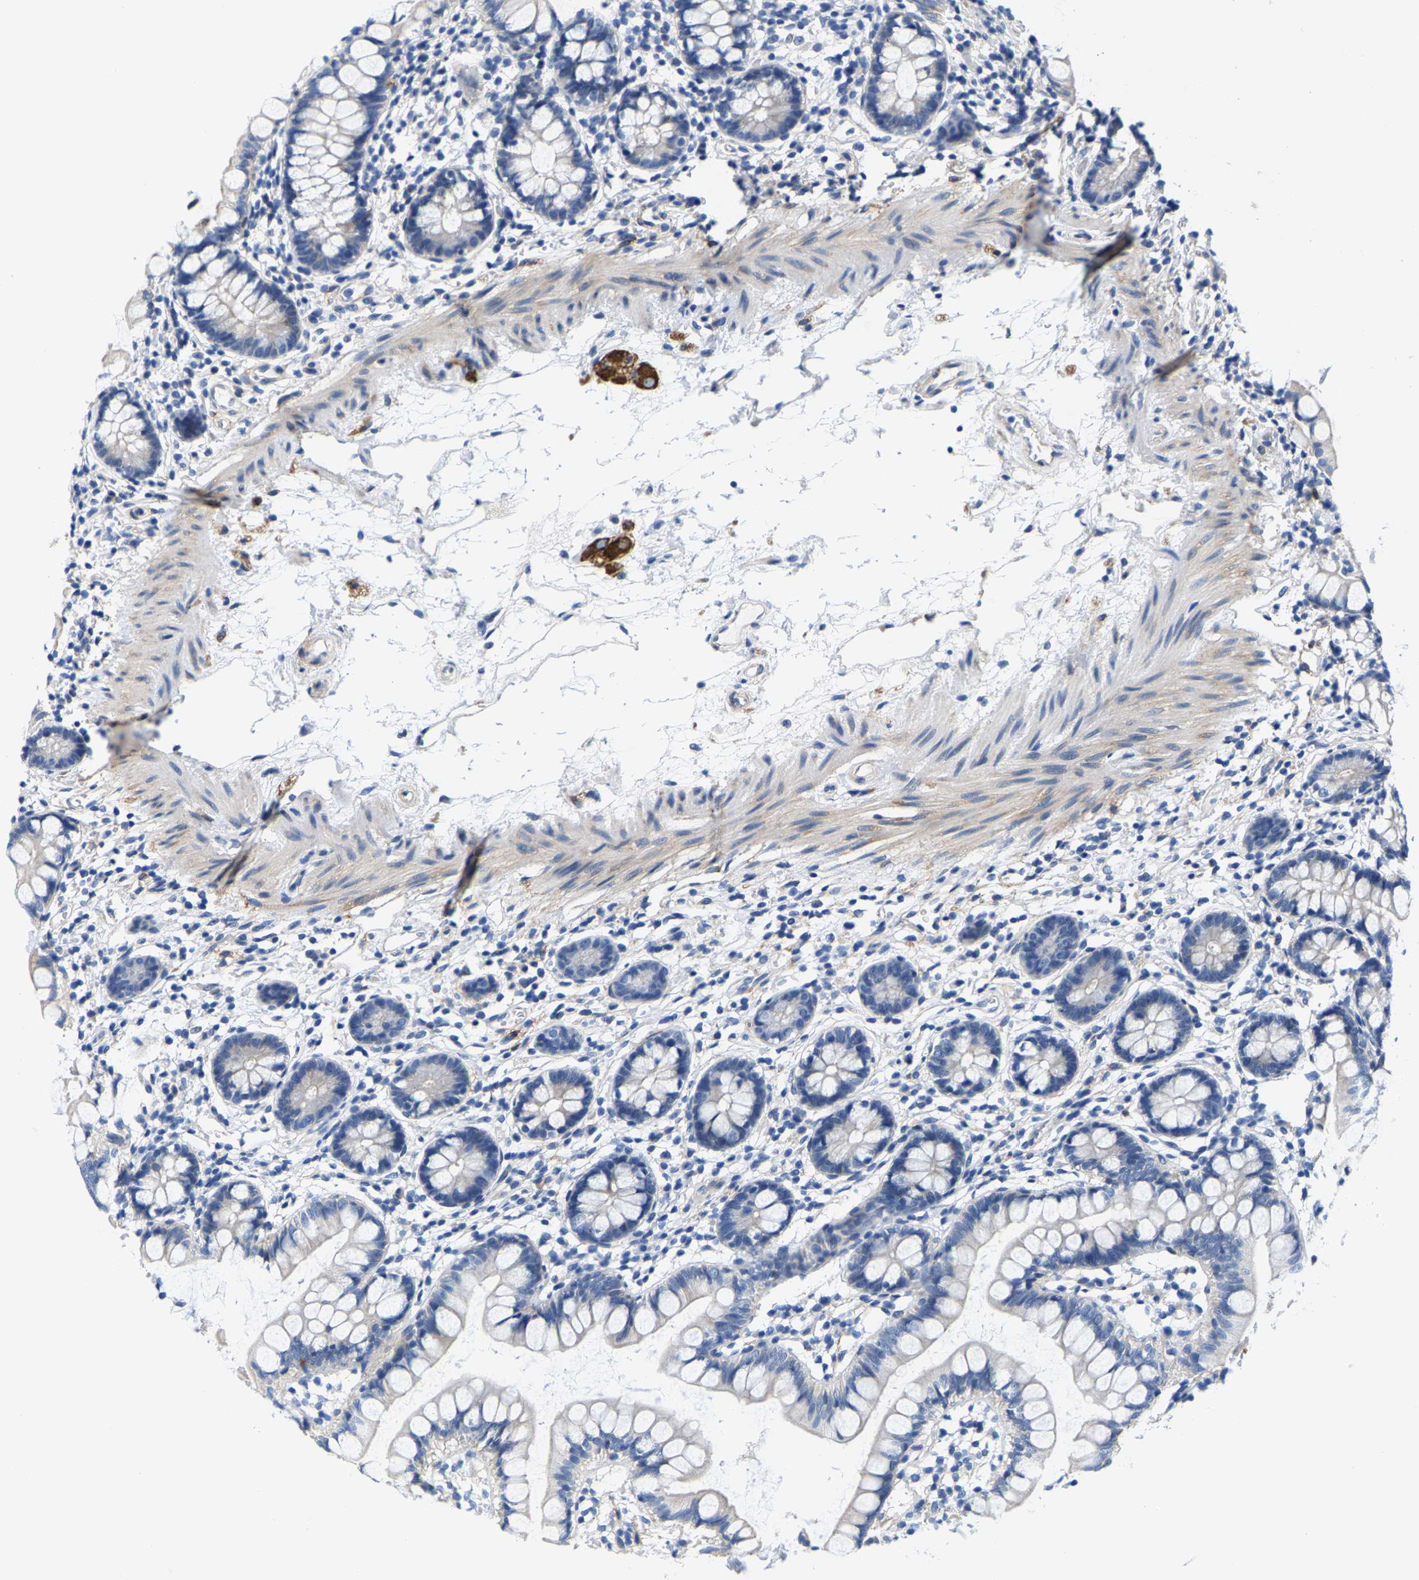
{"staining": {"intensity": "negative", "quantity": "none", "location": "none"}, "tissue": "small intestine", "cell_type": "Glandular cells", "image_type": "normal", "snomed": [{"axis": "morphology", "description": "Normal tissue, NOS"}, {"axis": "topography", "description": "Small intestine"}], "caption": "An image of human small intestine is negative for staining in glandular cells. (IHC, brightfield microscopy, high magnification).", "gene": "DSCAM", "patient": {"sex": "female", "age": 84}}